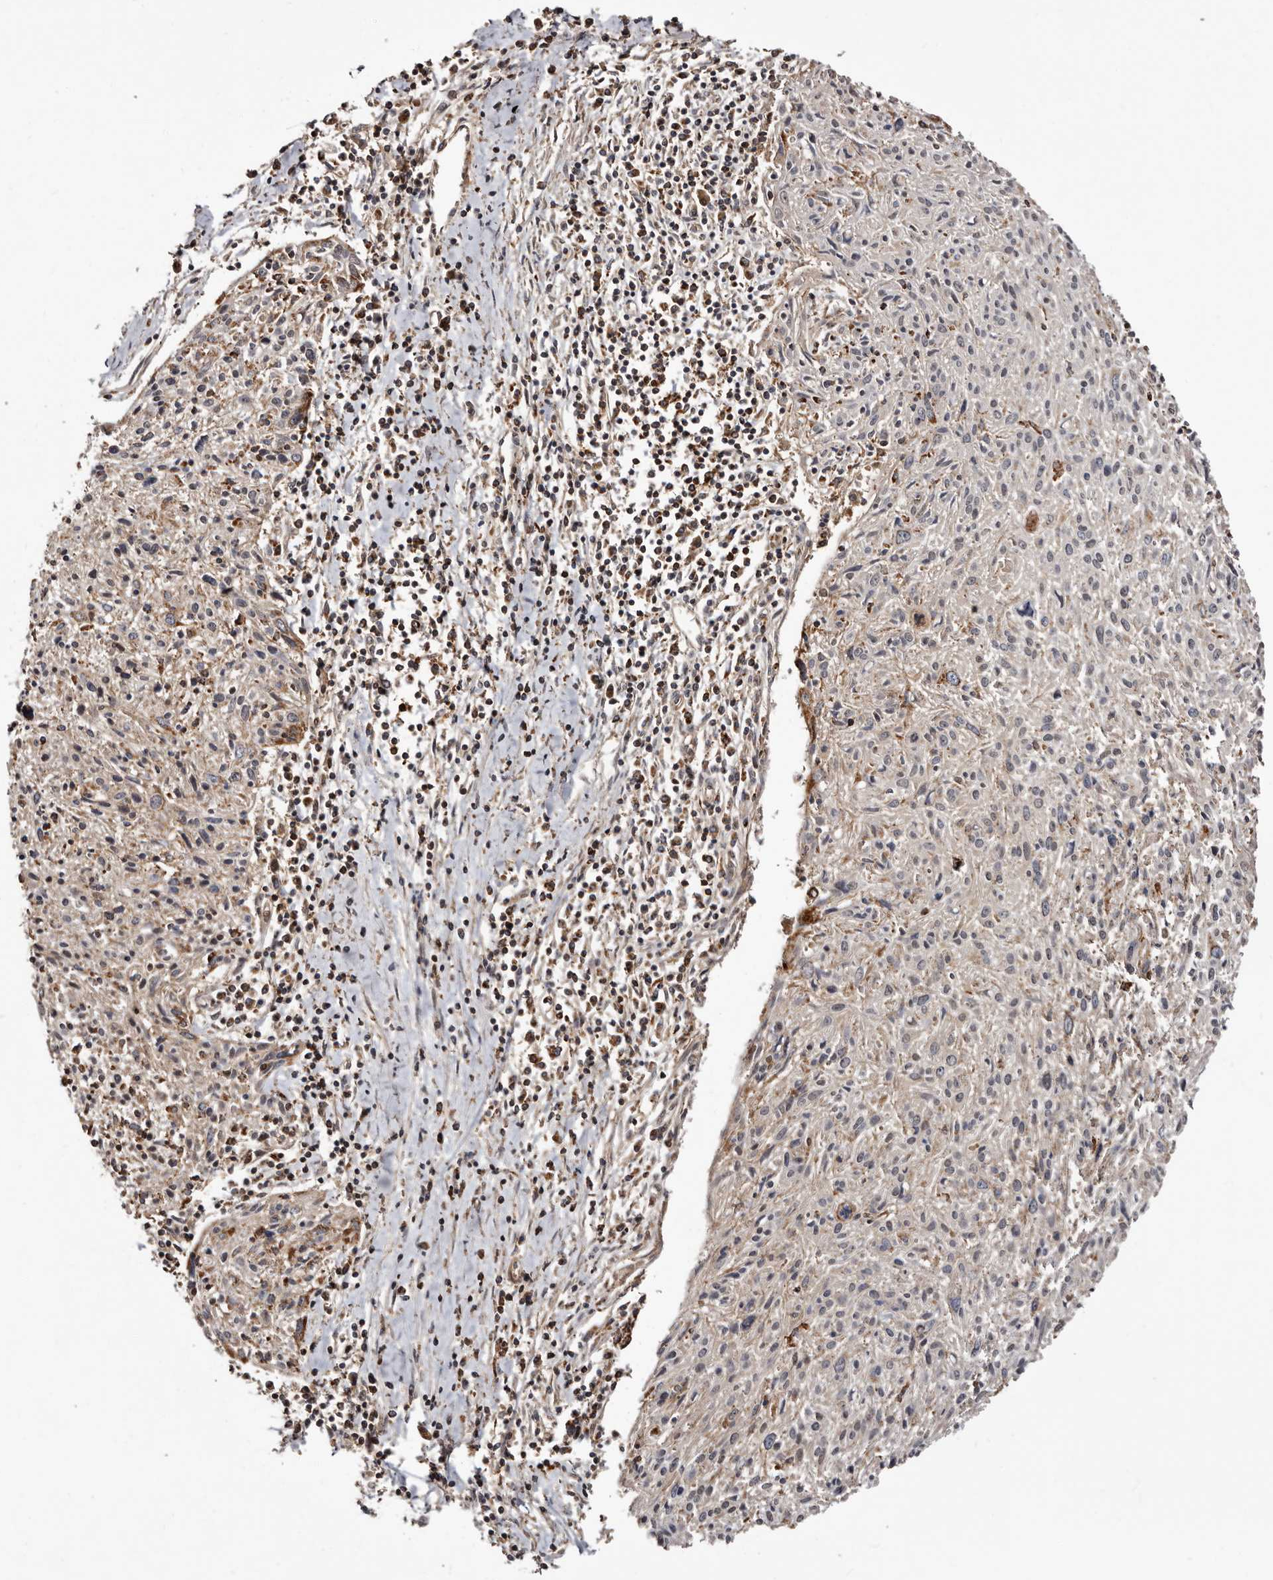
{"staining": {"intensity": "weak", "quantity": "<25%", "location": "cytoplasmic/membranous"}, "tissue": "cervical cancer", "cell_type": "Tumor cells", "image_type": "cancer", "snomed": [{"axis": "morphology", "description": "Squamous cell carcinoma, NOS"}, {"axis": "topography", "description": "Cervix"}], "caption": "DAB immunohistochemical staining of cervical squamous cell carcinoma shows no significant positivity in tumor cells.", "gene": "BAX", "patient": {"sex": "female", "age": 51}}